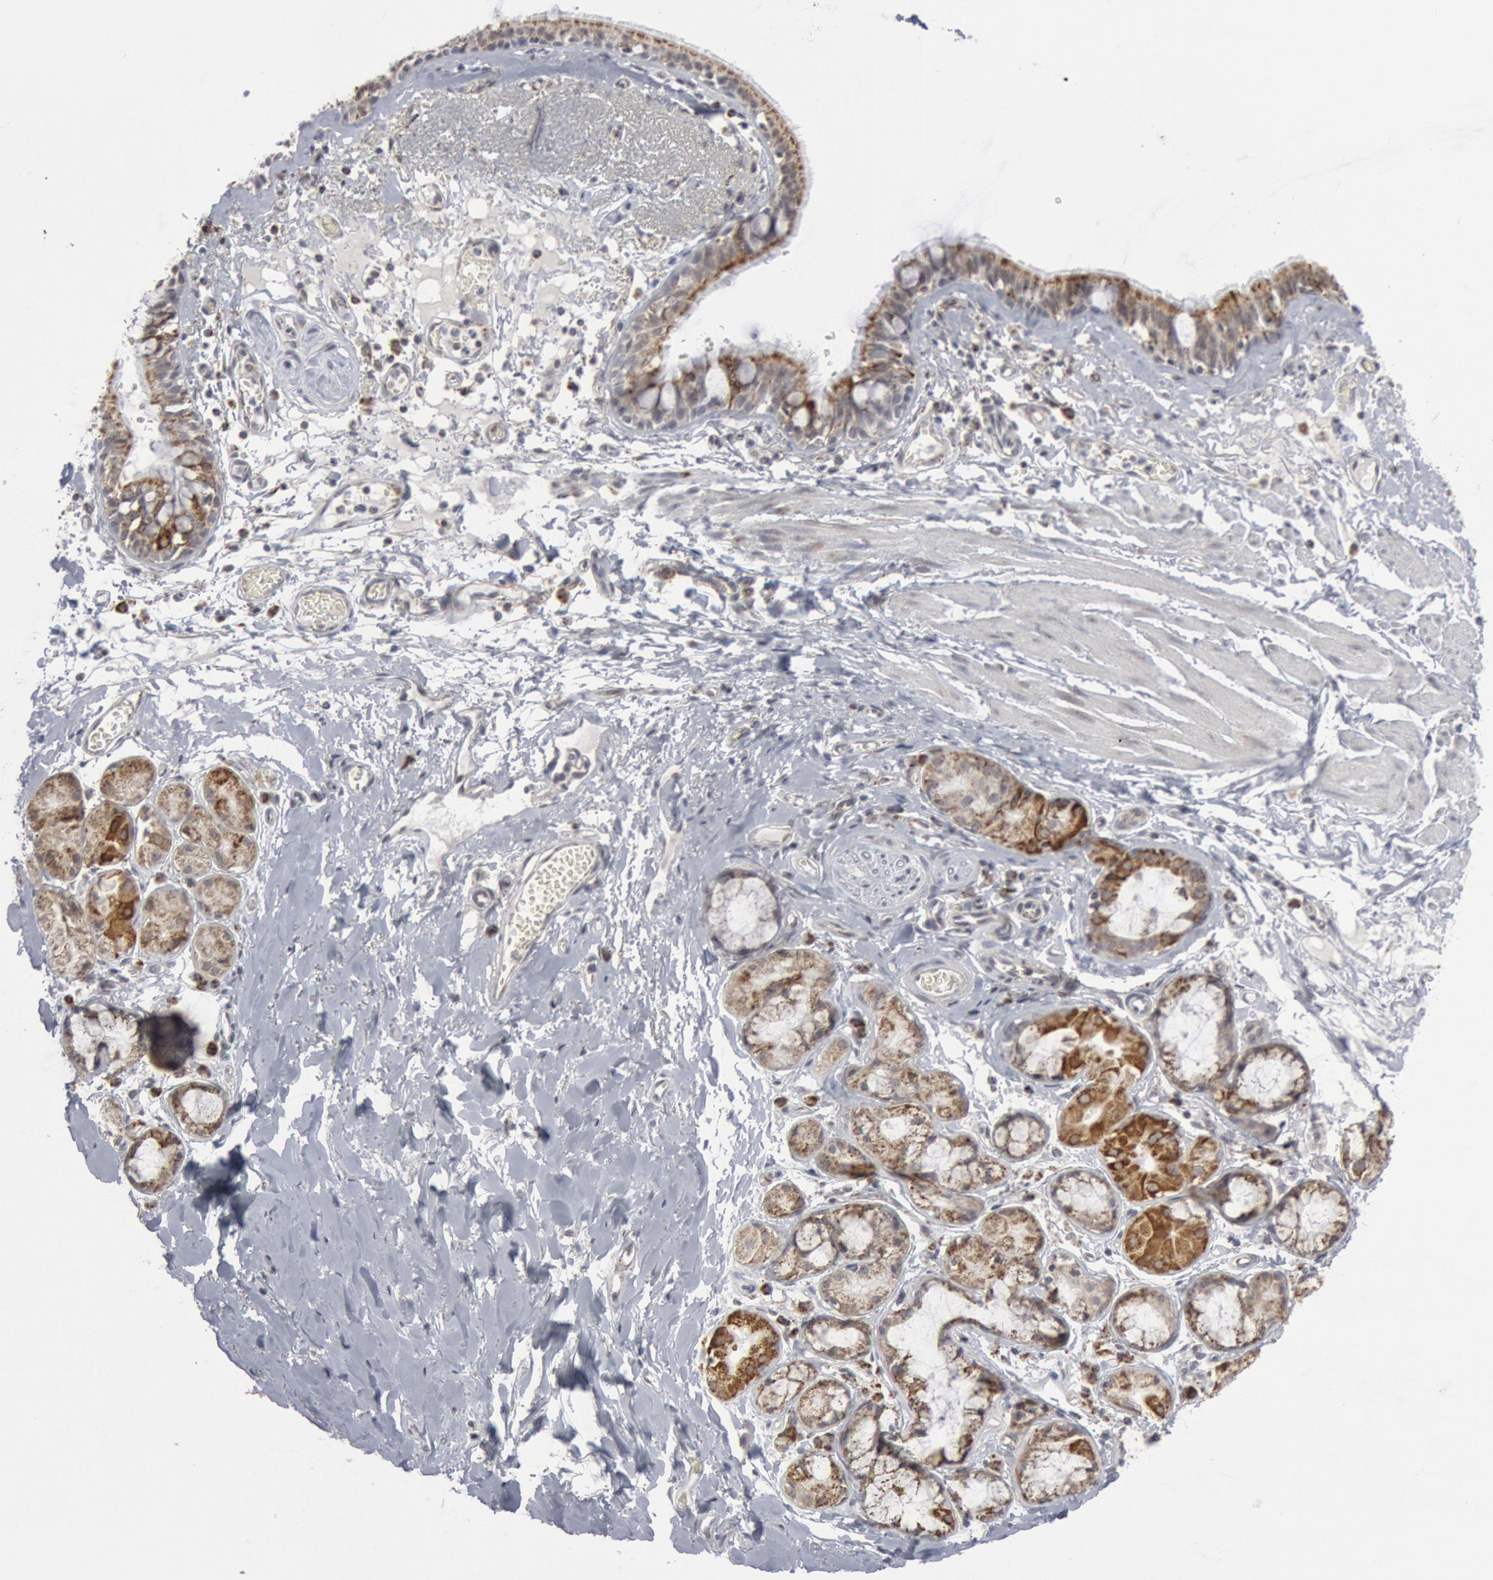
{"staining": {"intensity": "moderate", "quantity": "25%-75%", "location": "cytoplasmic/membranous"}, "tissue": "bronchus", "cell_type": "Respiratory epithelial cells", "image_type": "normal", "snomed": [{"axis": "morphology", "description": "Normal tissue, NOS"}, {"axis": "topography", "description": "Bronchus"}, {"axis": "topography", "description": "Lung"}], "caption": "Protein staining of normal bronchus shows moderate cytoplasmic/membranous positivity in approximately 25%-75% of respiratory epithelial cells.", "gene": "CASP9", "patient": {"sex": "female", "age": 56}}